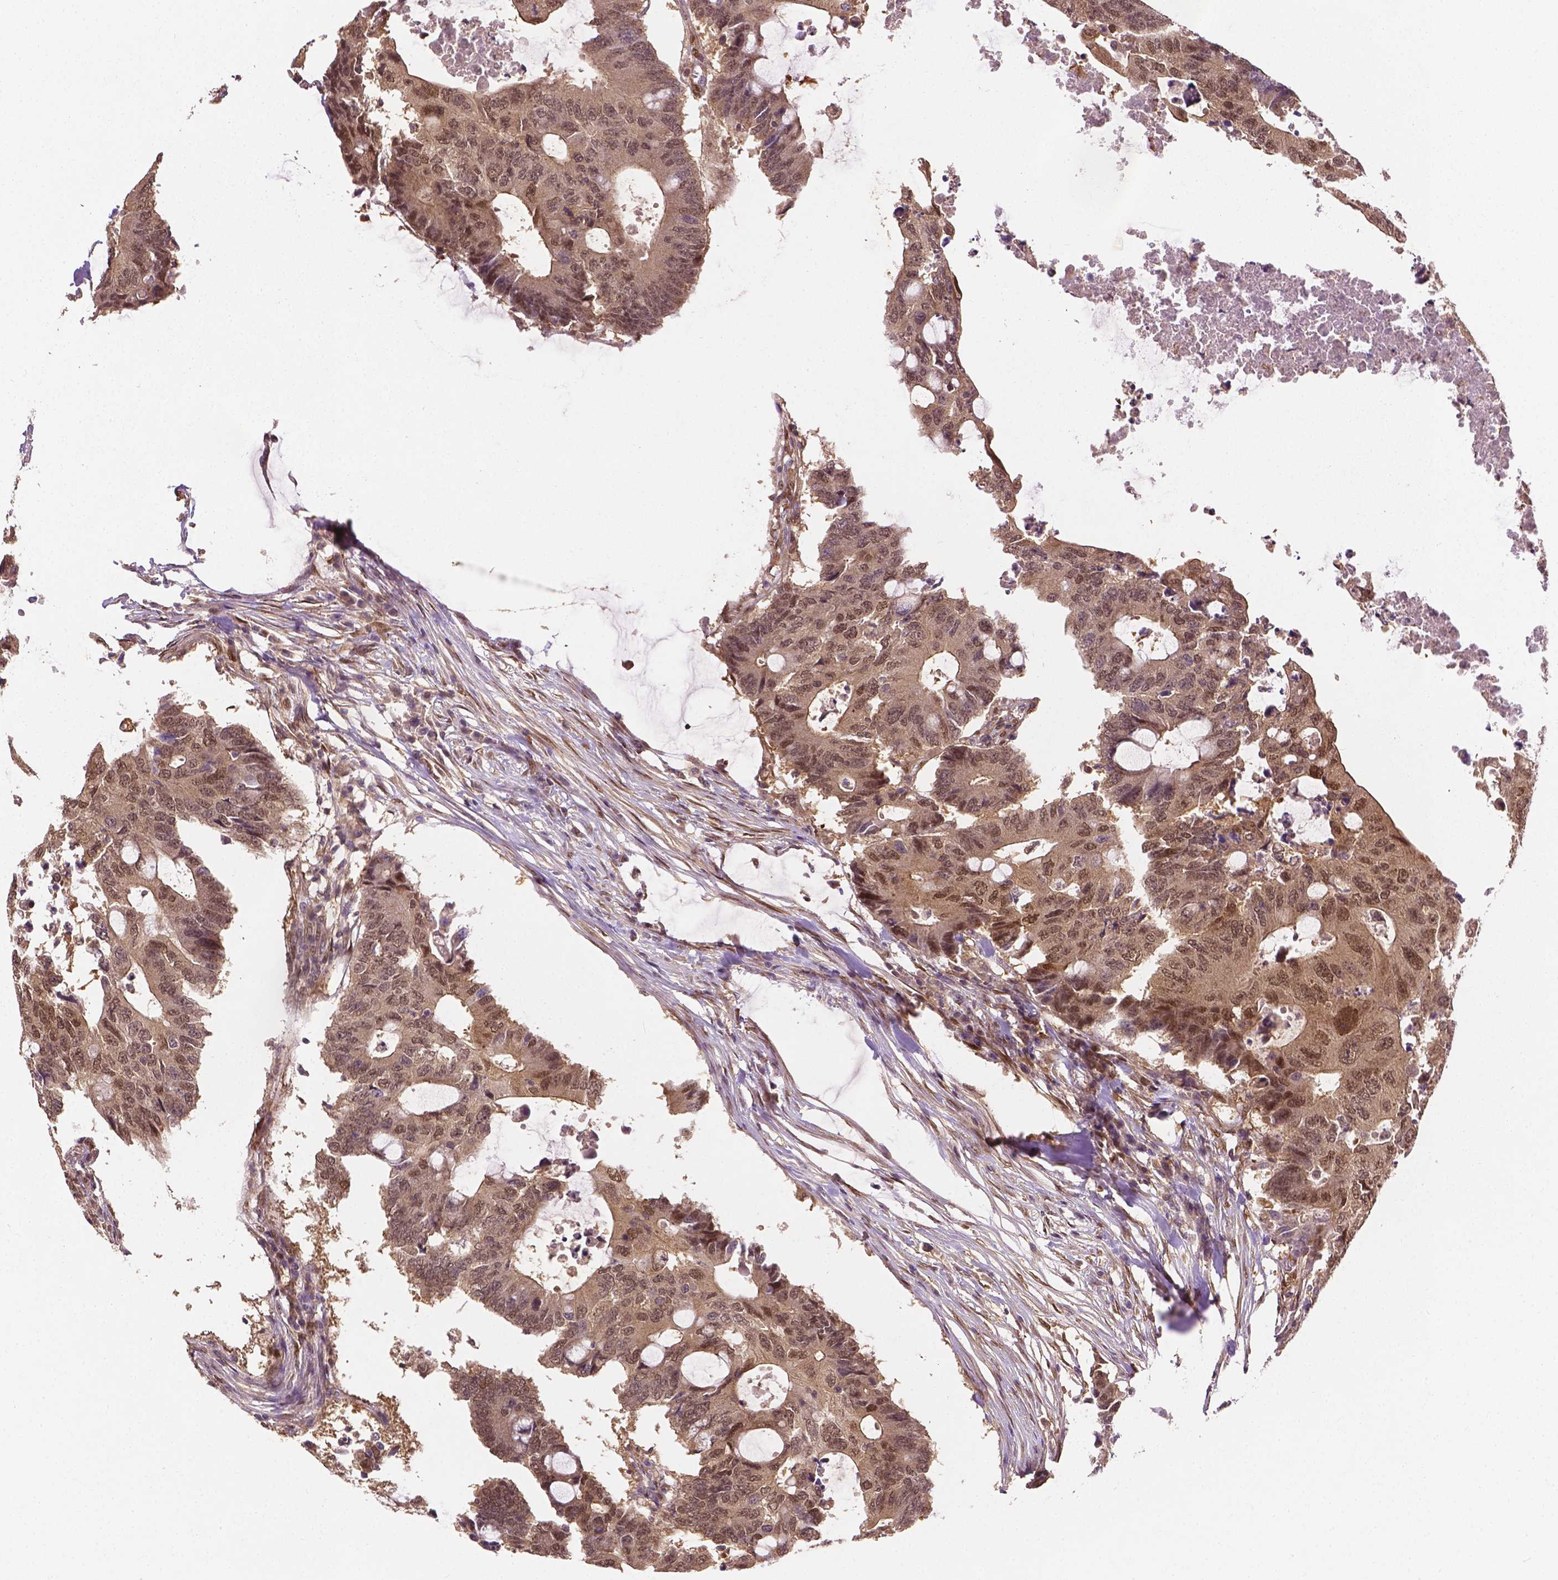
{"staining": {"intensity": "moderate", "quantity": "<25%", "location": "nuclear"}, "tissue": "colorectal cancer", "cell_type": "Tumor cells", "image_type": "cancer", "snomed": [{"axis": "morphology", "description": "Adenocarcinoma, NOS"}, {"axis": "topography", "description": "Colon"}], "caption": "Tumor cells demonstrate moderate nuclear expression in about <25% of cells in colorectal cancer (adenocarcinoma). The protein is shown in brown color, while the nuclei are stained blue.", "gene": "YAP1", "patient": {"sex": "male", "age": 71}}